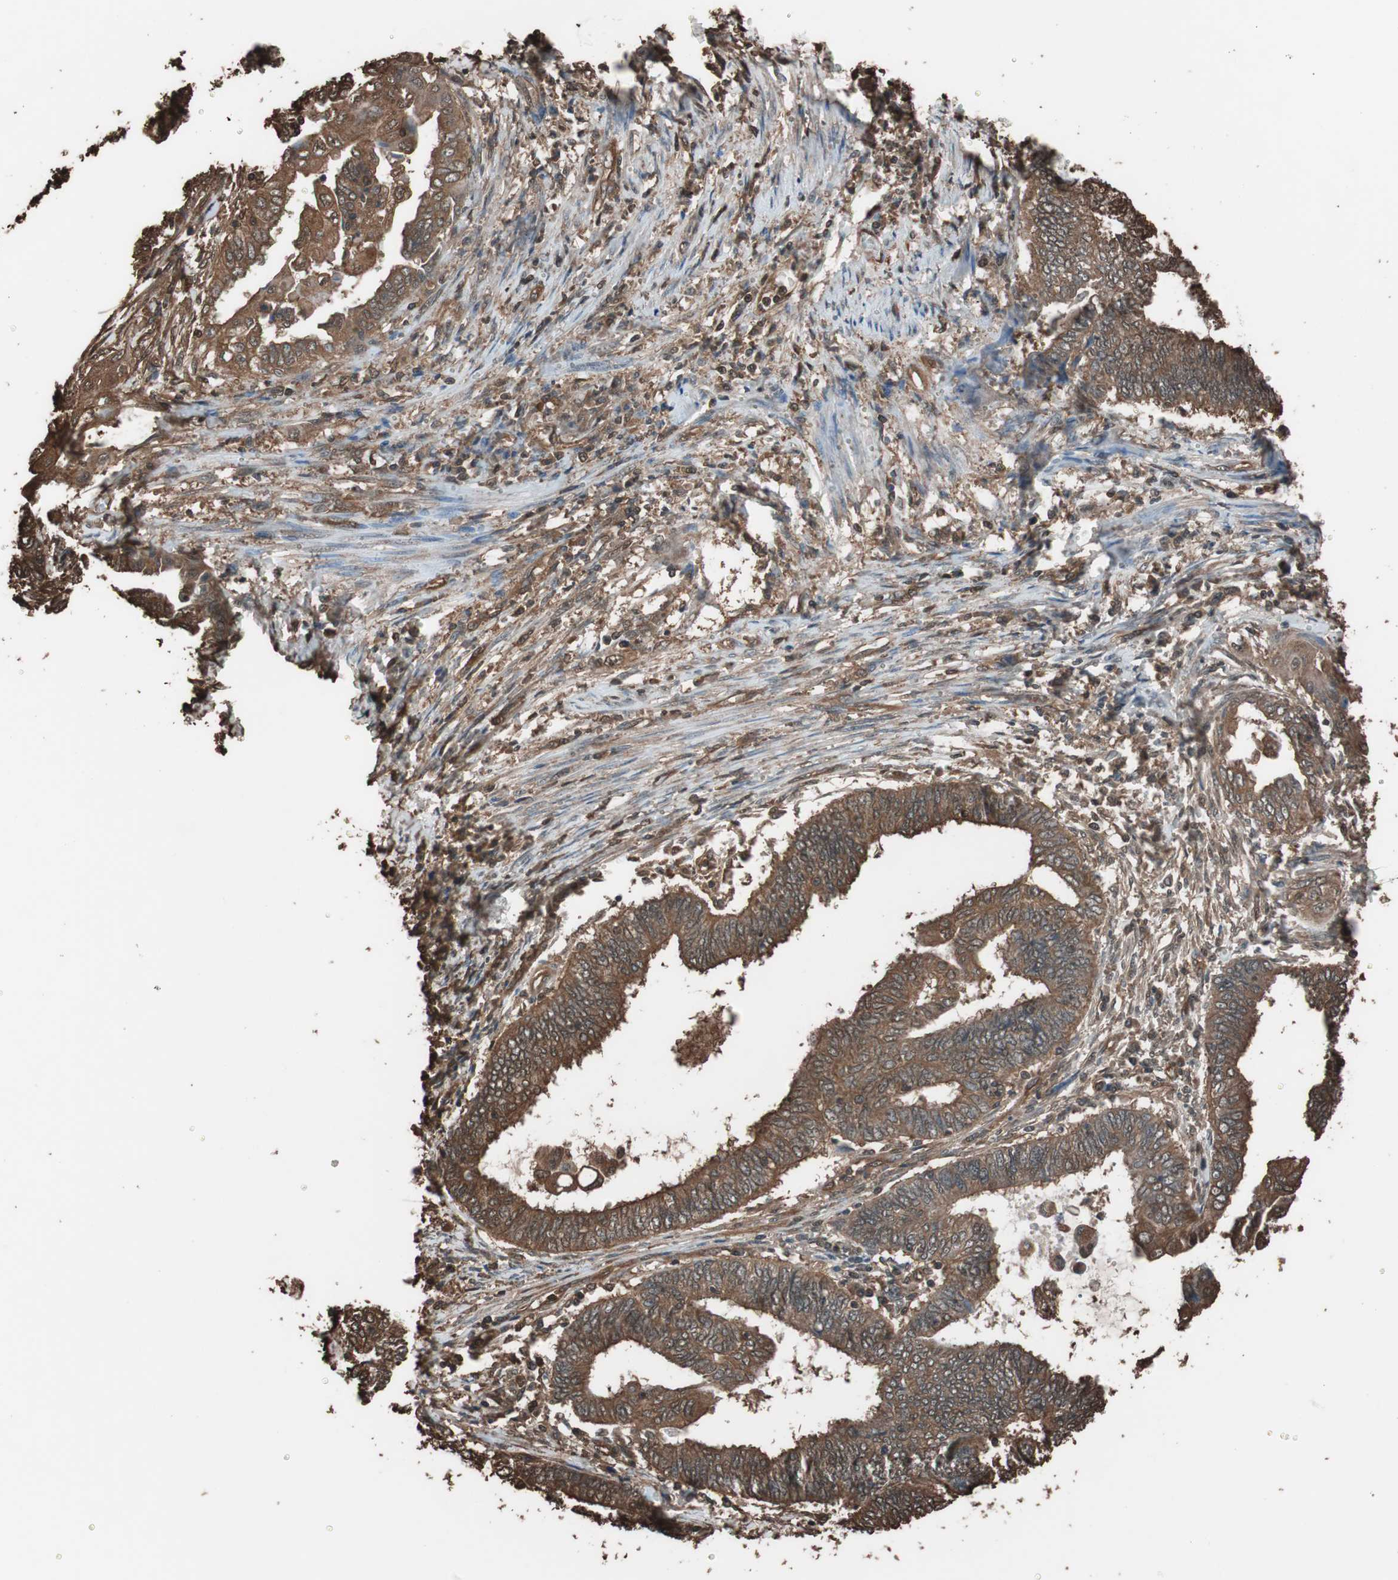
{"staining": {"intensity": "strong", "quantity": ">75%", "location": "cytoplasmic/membranous"}, "tissue": "endometrial cancer", "cell_type": "Tumor cells", "image_type": "cancer", "snomed": [{"axis": "morphology", "description": "Adenocarcinoma, NOS"}, {"axis": "topography", "description": "Uterus"}, {"axis": "topography", "description": "Endometrium"}], "caption": "A high amount of strong cytoplasmic/membranous expression is appreciated in approximately >75% of tumor cells in adenocarcinoma (endometrial) tissue.", "gene": "CALM2", "patient": {"sex": "female", "age": 70}}